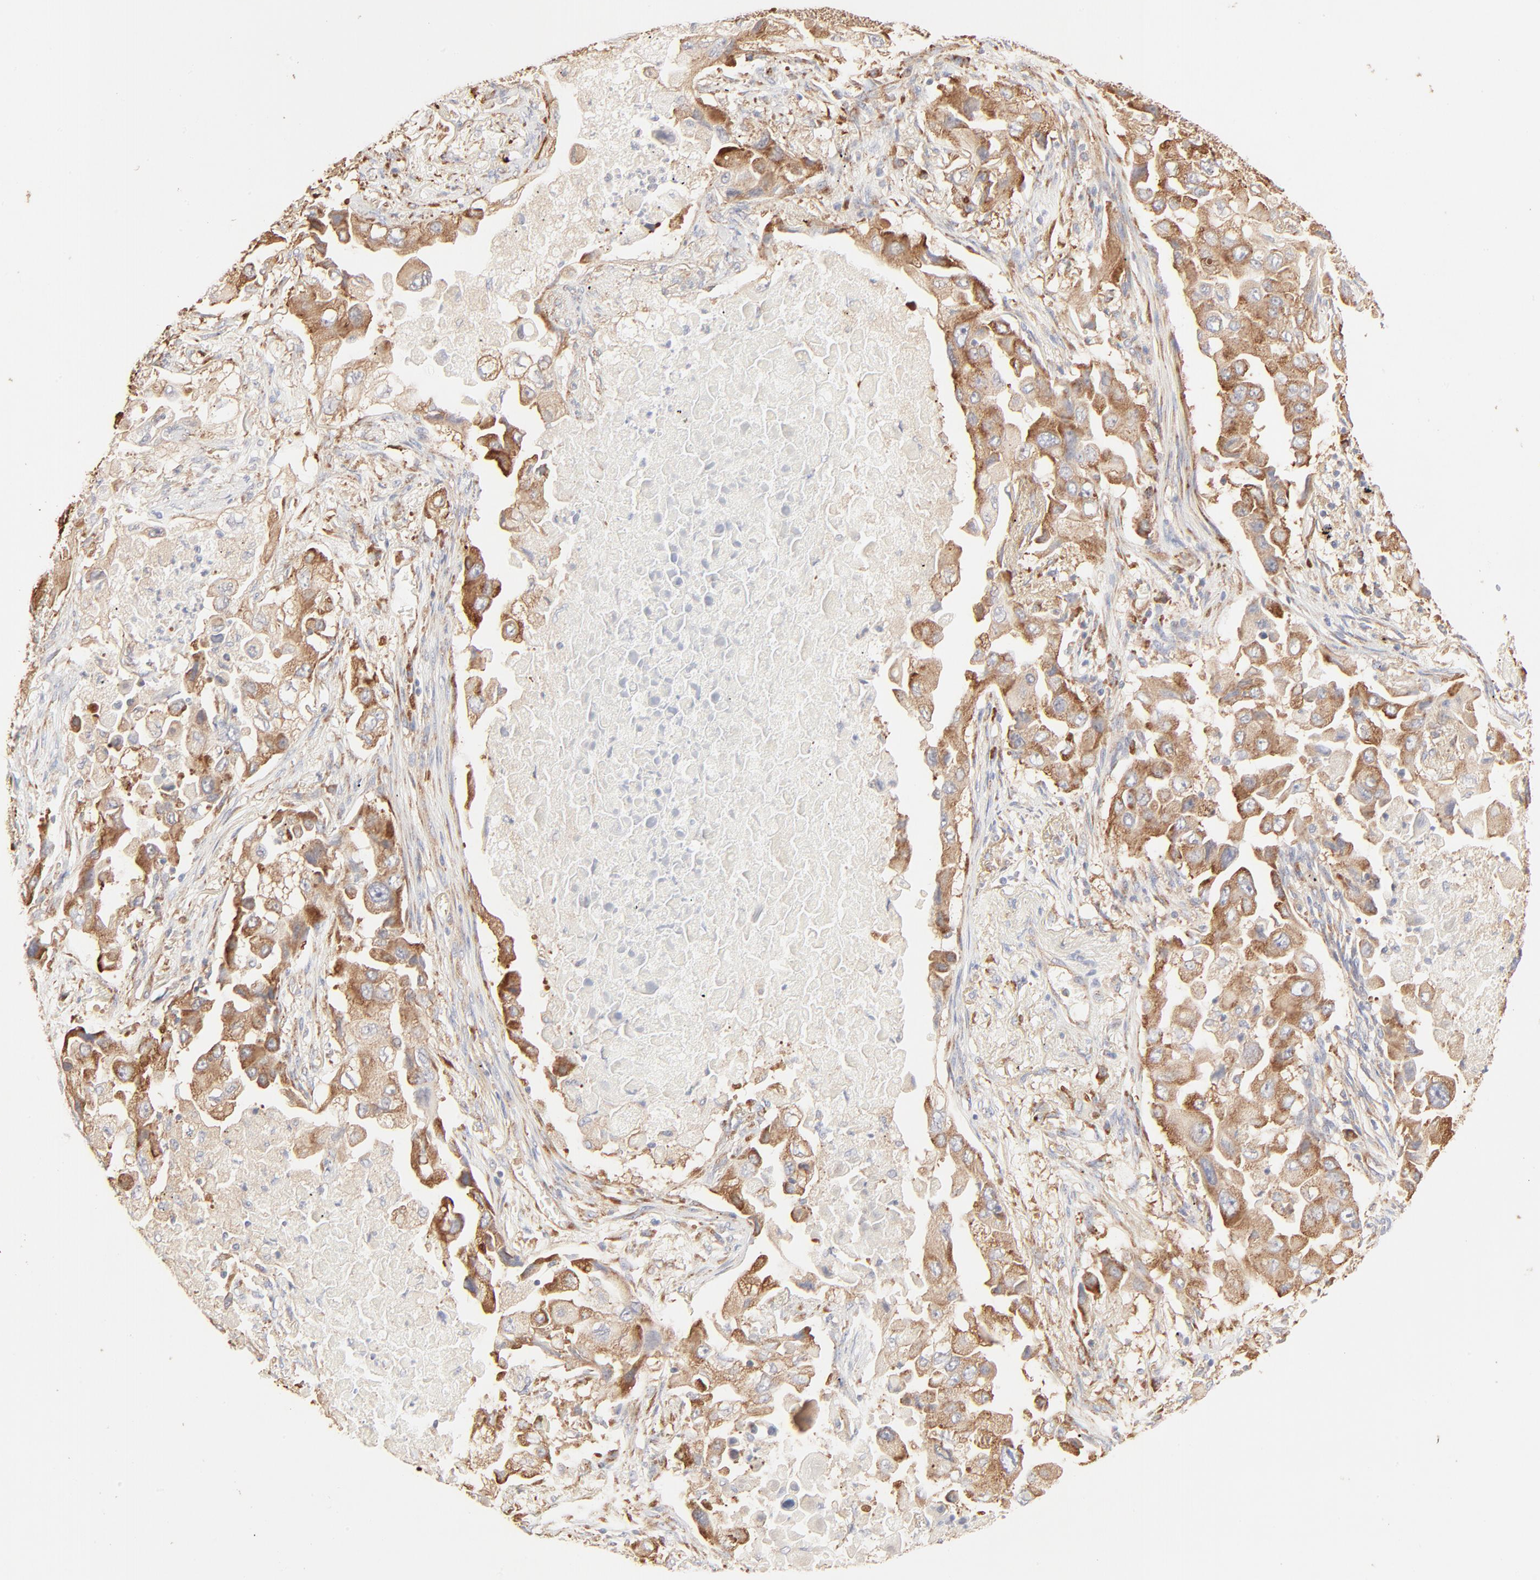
{"staining": {"intensity": "moderate", "quantity": ">75%", "location": "cytoplasmic/membranous"}, "tissue": "lung cancer", "cell_type": "Tumor cells", "image_type": "cancer", "snomed": [{"axis": "morphology", "description": "Adenocarcinoma, NOS"}, {"axis": "topography", "description": "Lung"}], "caption": "Immunohistochemical staining of lung cancer demonstrates moderate cytoplasmic/membranous protein staining in about >75% of tumor cells.", "gene": "RPS20", "patient": {"sex": "female", "age": 65}}